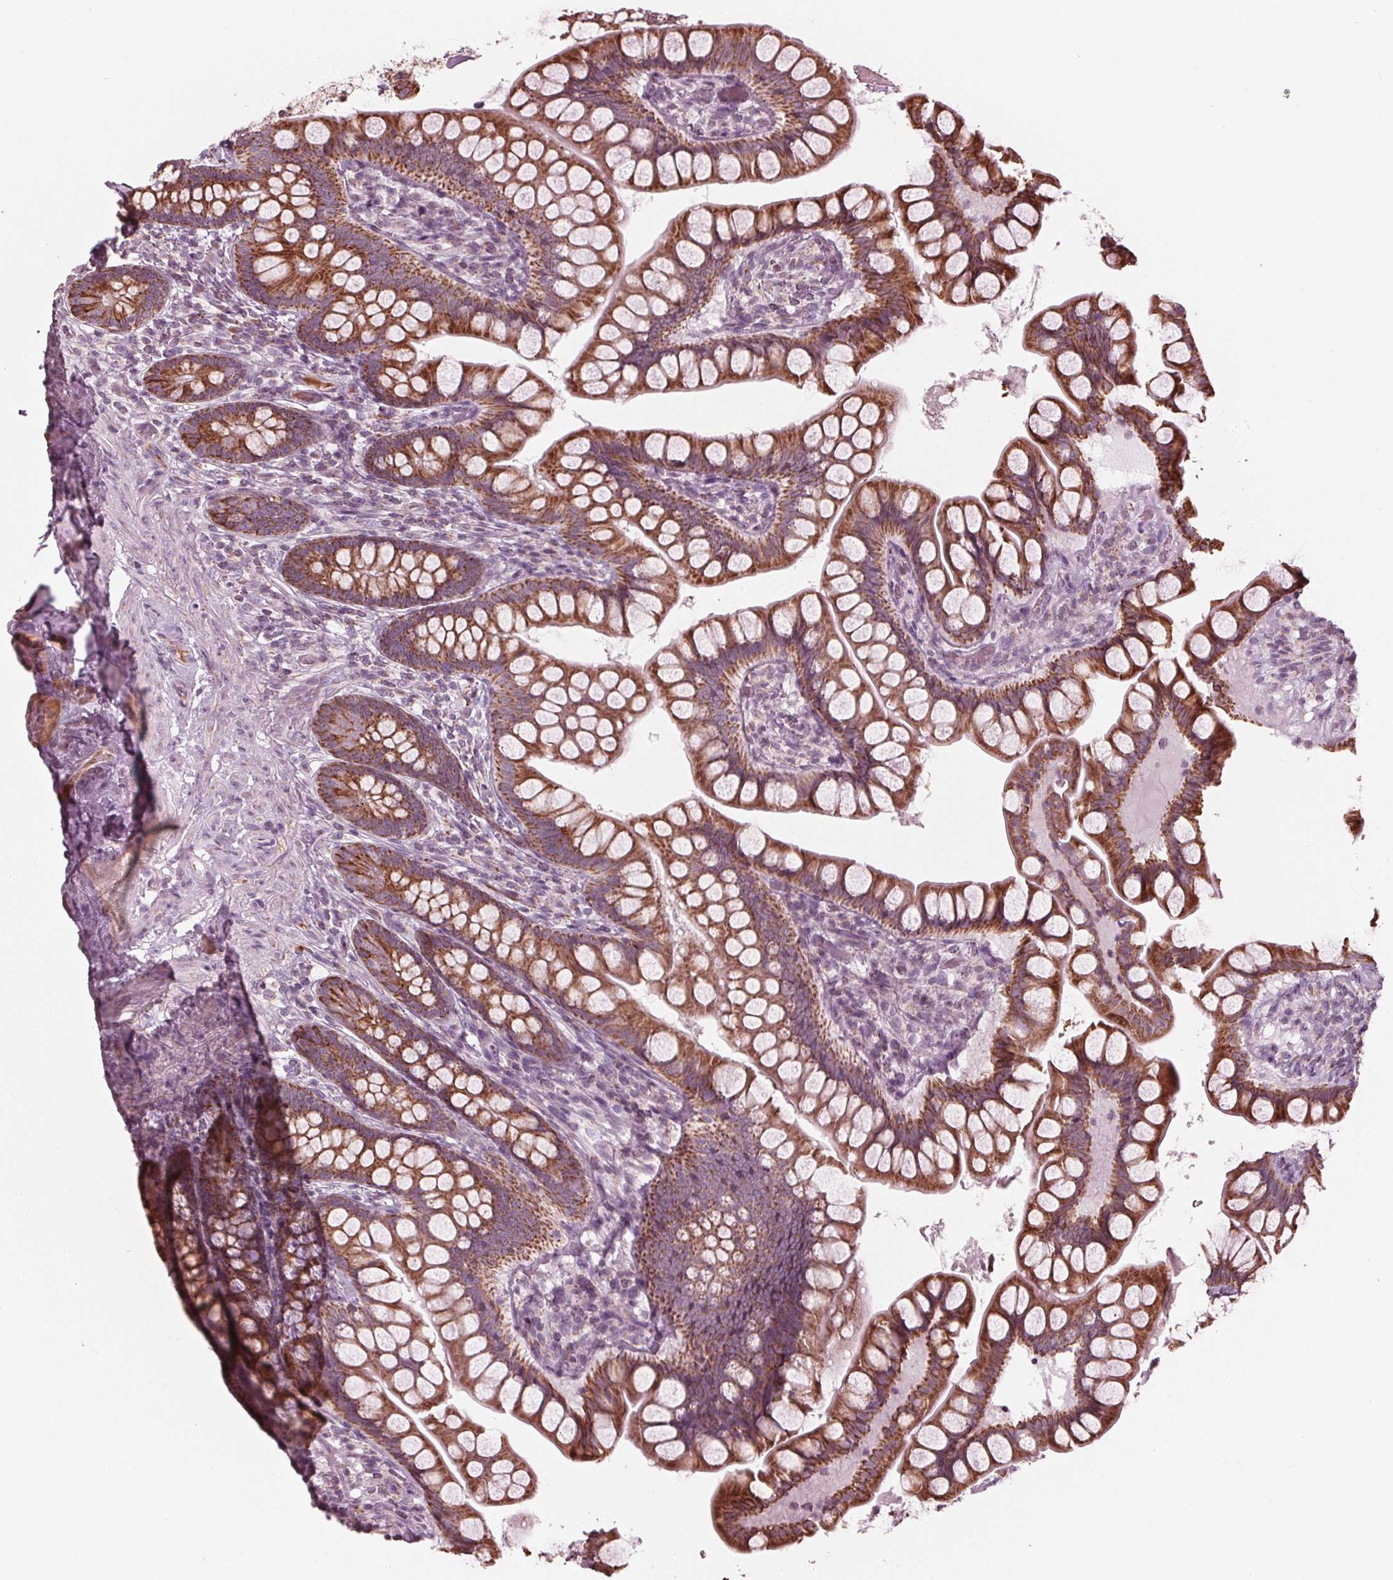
{"staining": {"intensity": "moderate", "quantity": ">75%", "location": "cytoplasmic/membranous"}, "tissue": "small intestine", "cell_type": "Glandular cells", "image_type": "normal", "snomed": [{"axis": "morphology", "description": "Normal tissue, NOS"}, {"axis": "topography", "description": "Small intestine"}], "caption": "Immunohistochemical staining of unremarkable human small intestine reveals medium levels of moderate cytoplasmic/membranous staining in about >75% of glandular cells.", "gene": "CLN6", "patient": {"sex": "male", "age": 70}}